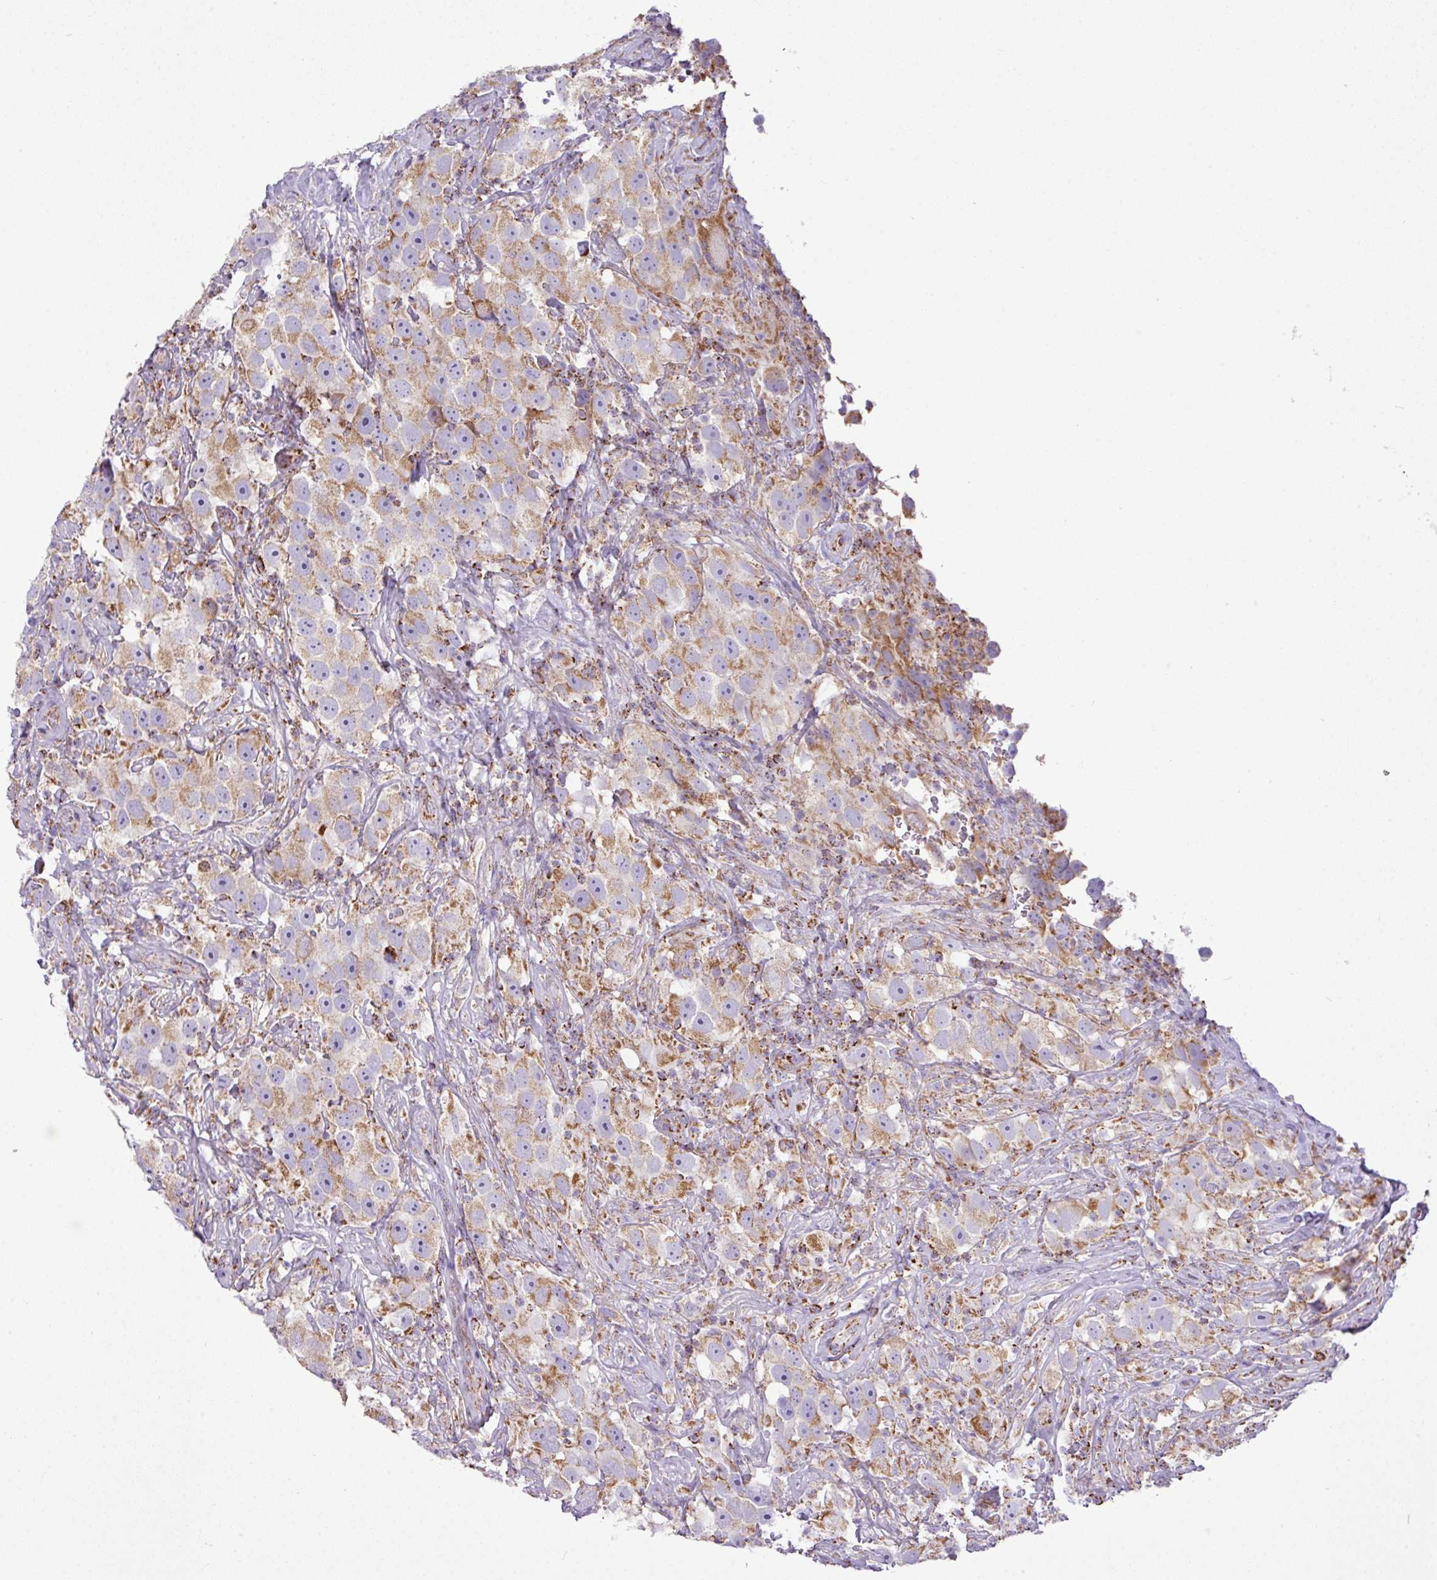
{"staining": {"intensity": "moderate", "quantity": ">75%", "location": "cytoplasmic/membranous"}, "tissue": "testis cancer", "cell_type": "Tumor cells", "image_type": "cancer", "snomed": [{"axis": "morphology", "description": "Seminoma, NOS"}, {"axis": "topography", "description": "Testis"}], "caption": "This image demonstrates IHC staining of human seminoma (testis), with medium moderate cytoplasmic/membranous positivity in approximately >75% of tumor cells.", "gene": "ZNF81", "patient": {"sex": "male", "age": 49}}